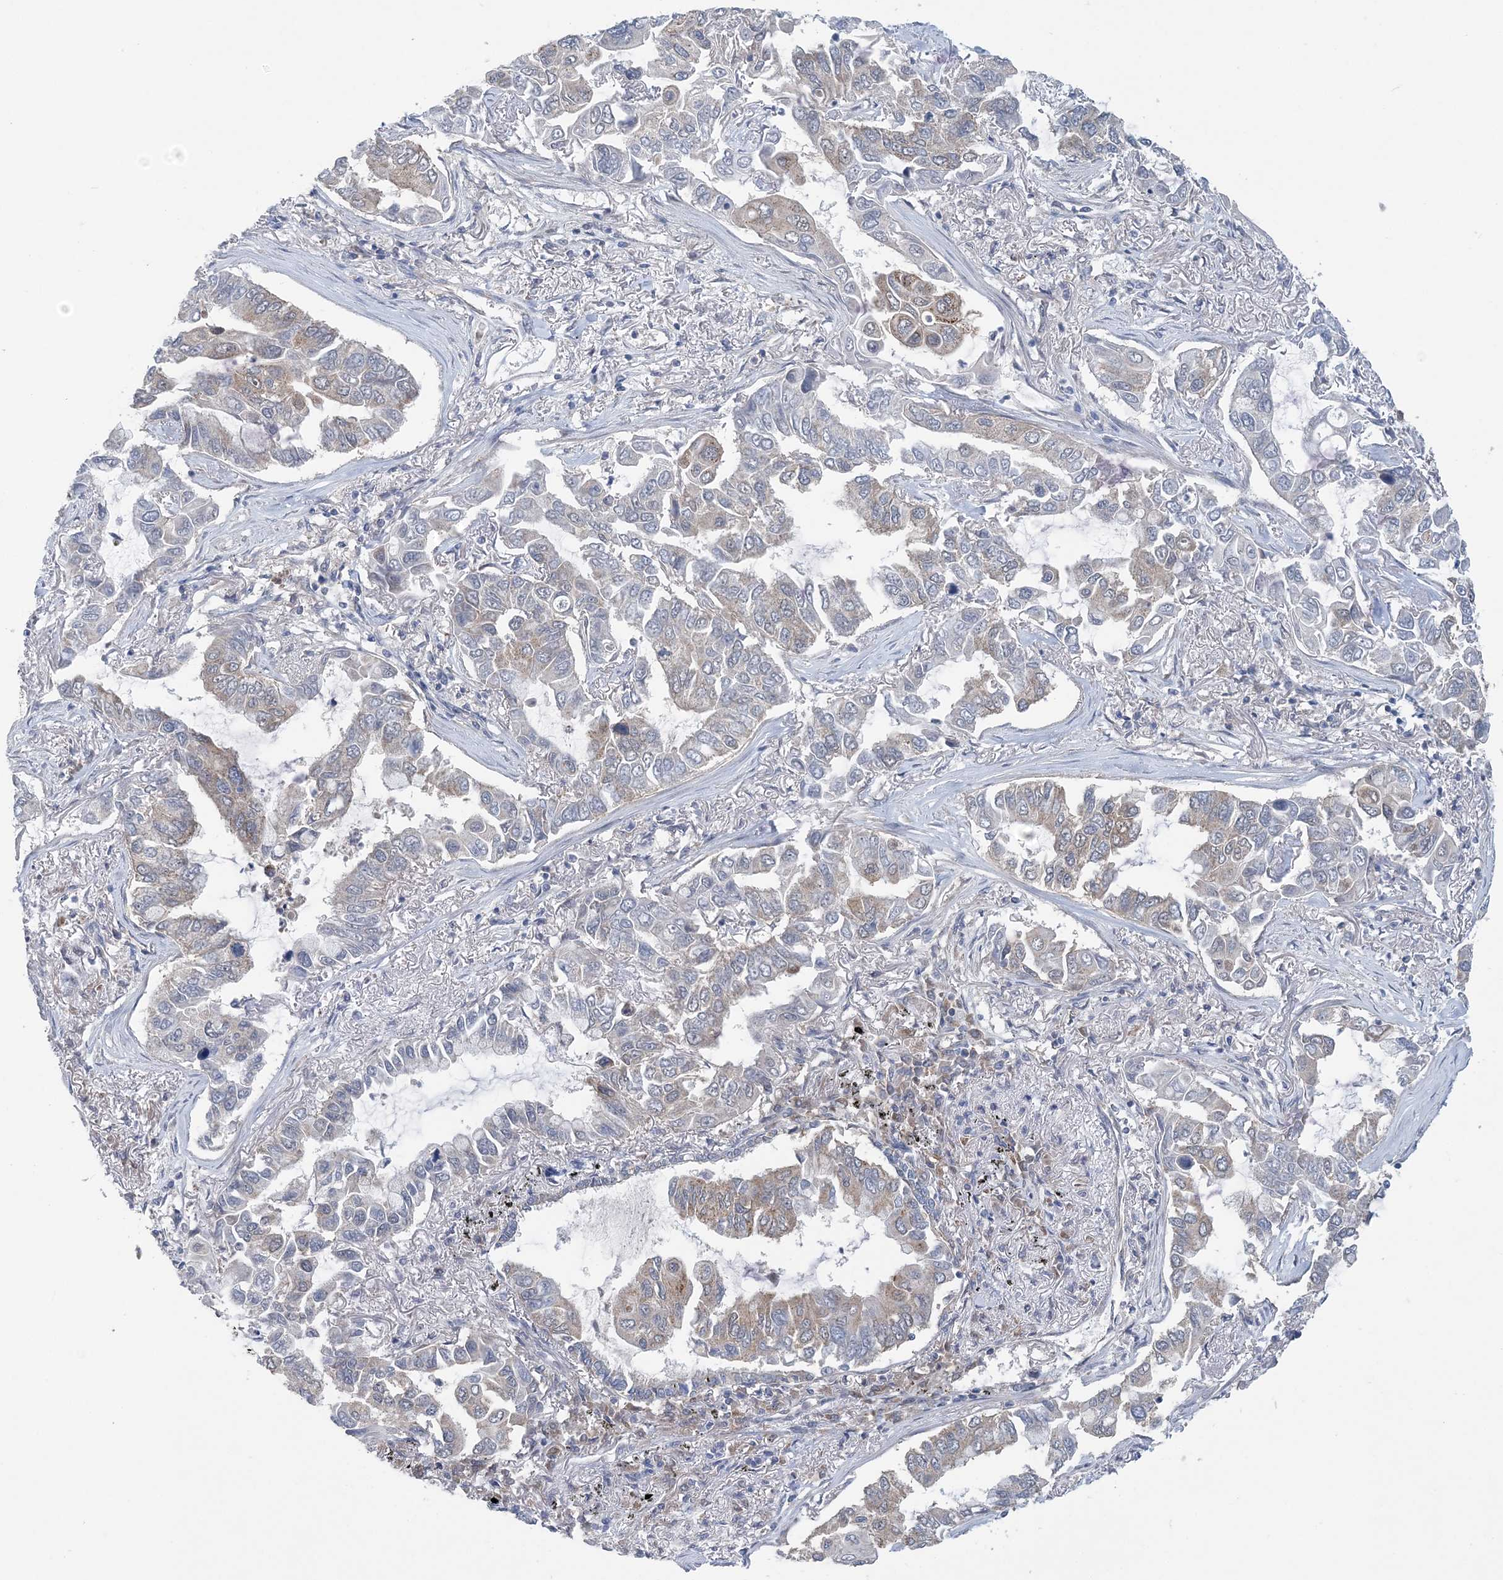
{"staining": {"intensity": "weak", "quantity": "<25%", "location": "cytoplasmic/membranous"}, "tissue": "lung cancer", "cell_type": "Tumor cells", "image_type": "cancer", "snomed": [{"axis": "morphology", "description": "Adenocarcinoma, NOS"}, {"axis": "topography", "description": "Lung"}], "caption": "An IHC photomicrograph of adenocarcinoma (lung) is shown. There is no staining in tumor cells of adenocarcinoma (lung).", "gene": "COPE", "patient": {"sex": "male", "age": 64}}